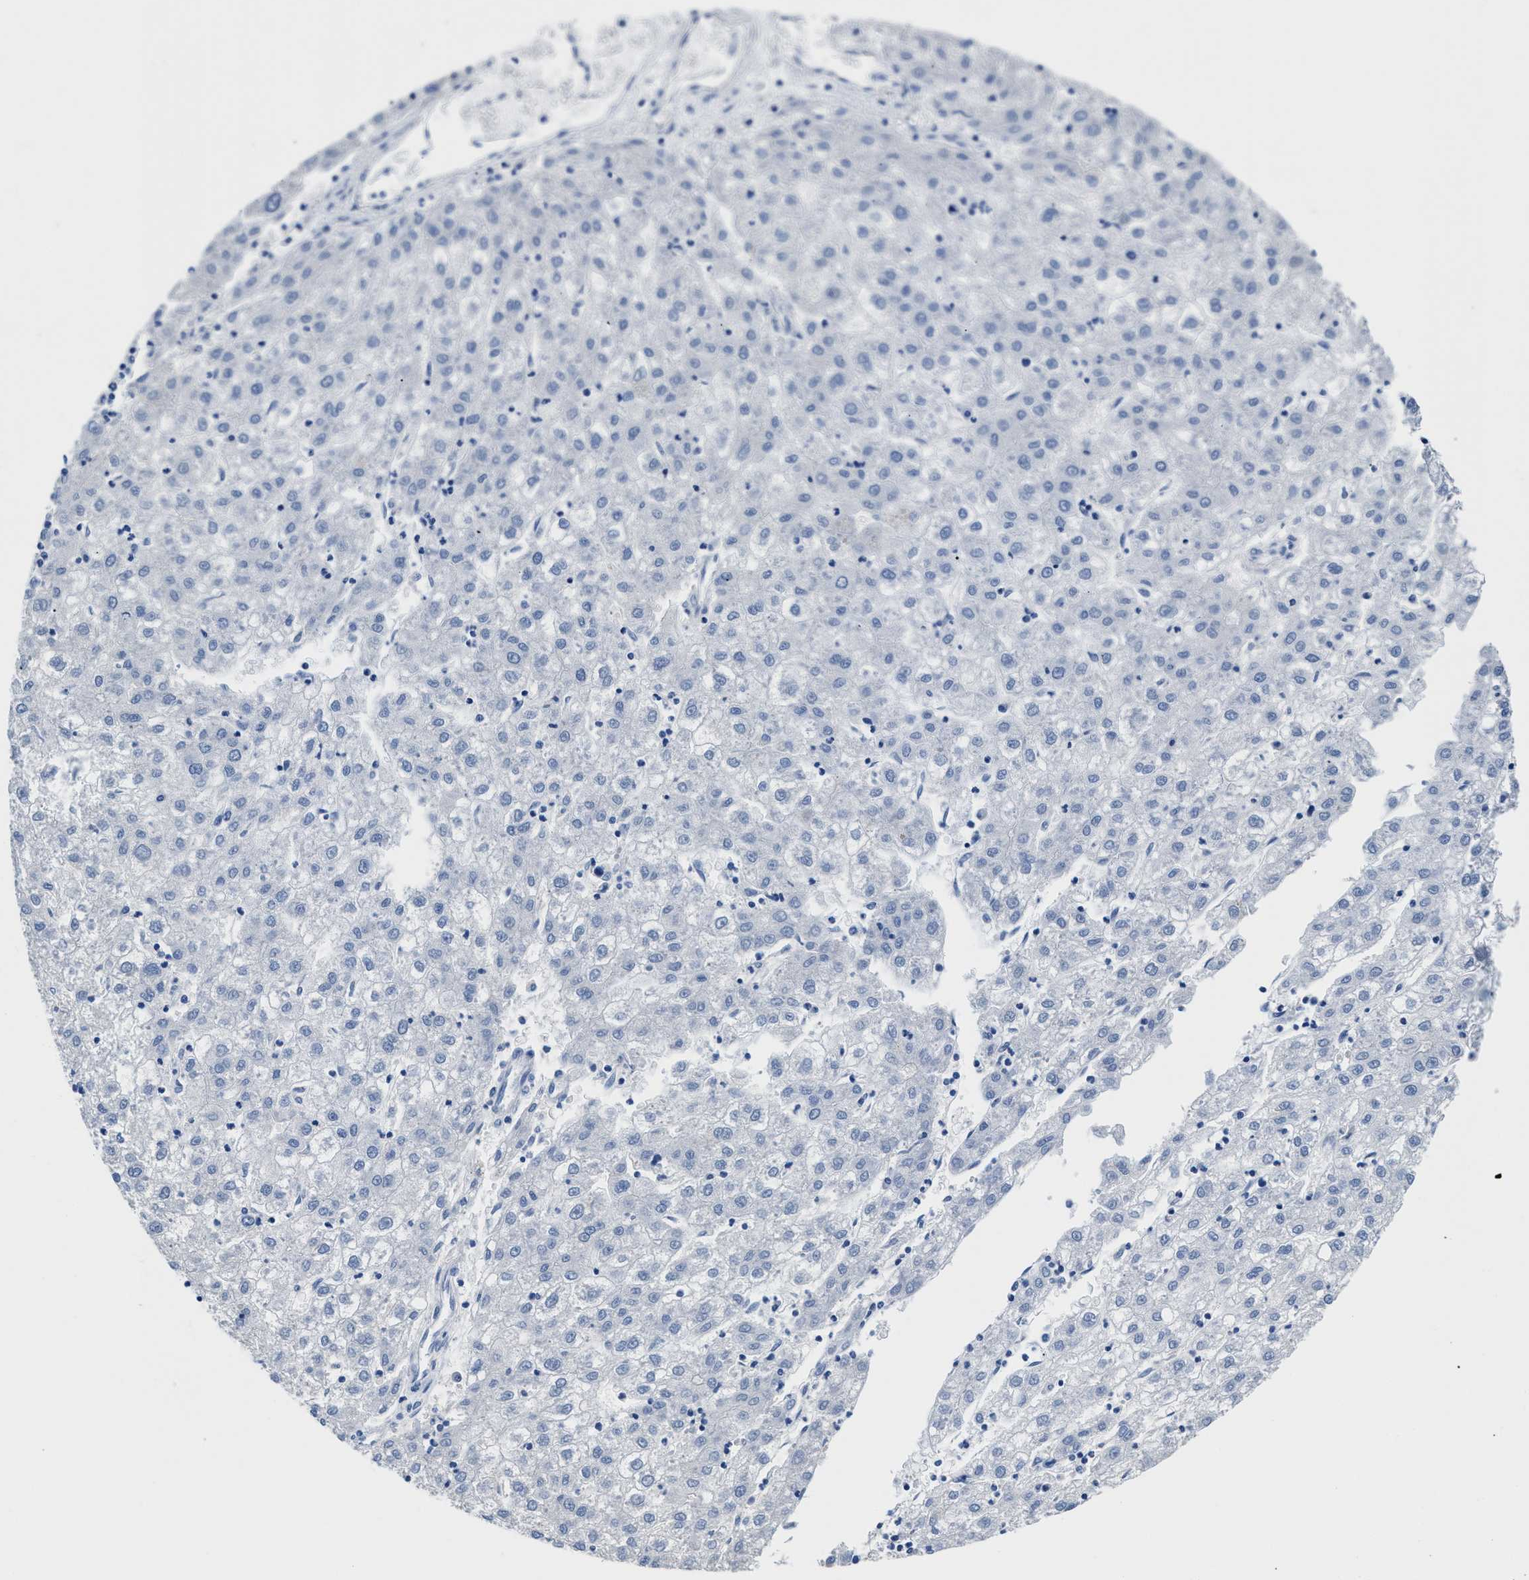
{"staining": {"intensity": "negative", "quantity": "none", "location": "none"}, "tissue": "liver cancer", "cell_type": "Tumor cells", "image_type": "cancer", "snomed": [{"axis": "morphology", "description": "Carcinoma, Hepatocellular, NOS"}, {"axis": "topography", "description": "Liver"}], "caption": "Photomicrograph shows no significant protein expression in tumor cells of liver cancer (hepatocellular carcinoma).", "gene": "SLFN13", "patient": {"sex": "male", "age": 72}}